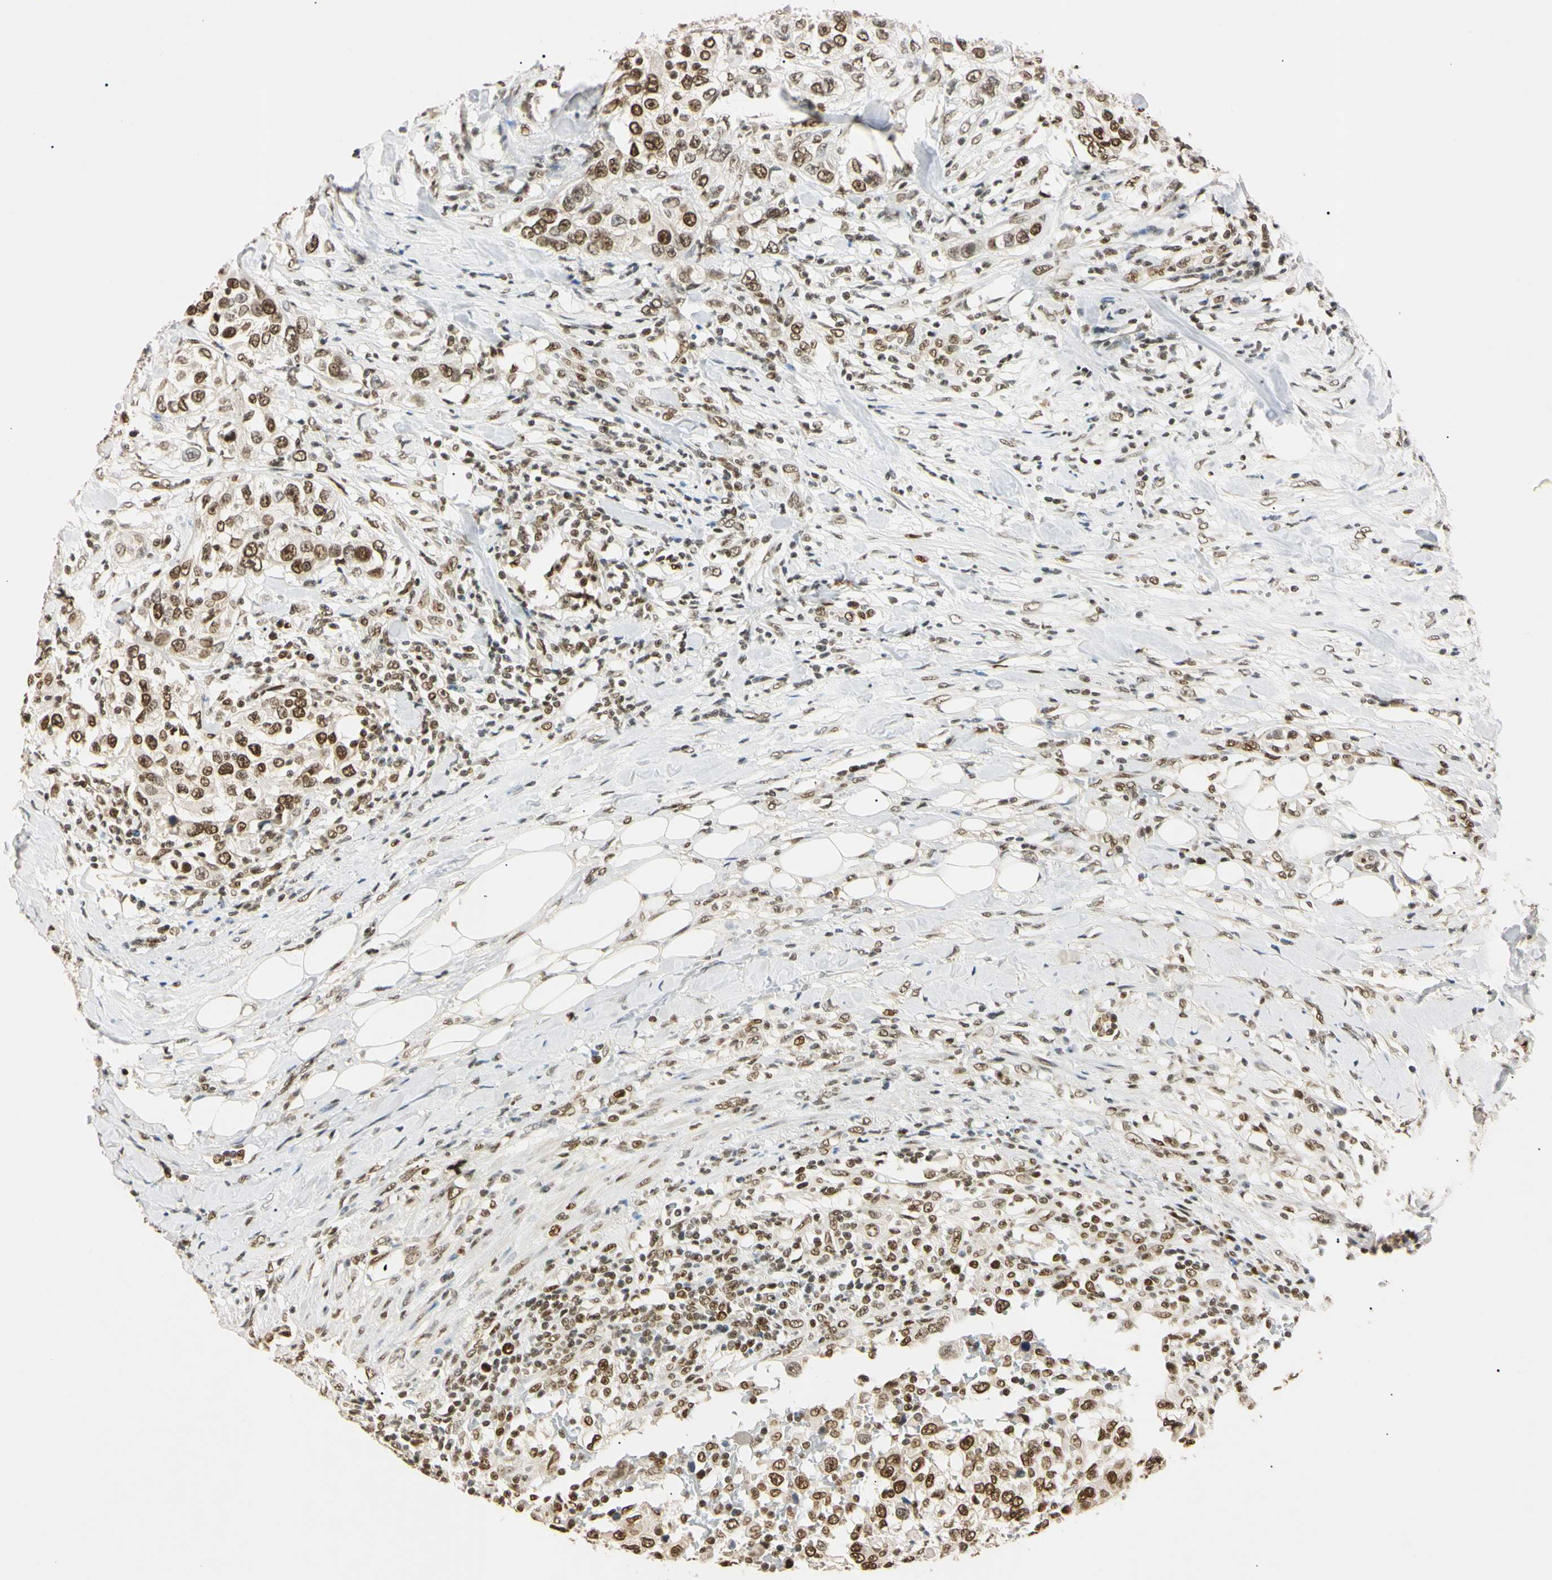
{"staining": {"intensity": "strong", "quantity": ">75%", "location": "nuclear"}, "tissue": "urothelial cancer", "cell_type": "Tumor cells", "image_type": "cancer", "snomed": [{"axis": "morphology", "description": "Urothelial carcinoma, High grade"}, {"axis": "topography", "description": "Urinary bladder"}], "caption": "Protein expression analysis of human urothelial cancer reveals strong nuclear staining in approximately >75% of tumor cells.", "gene": "SMARCA5", "patient": {"sex": "female", "age": 80}}